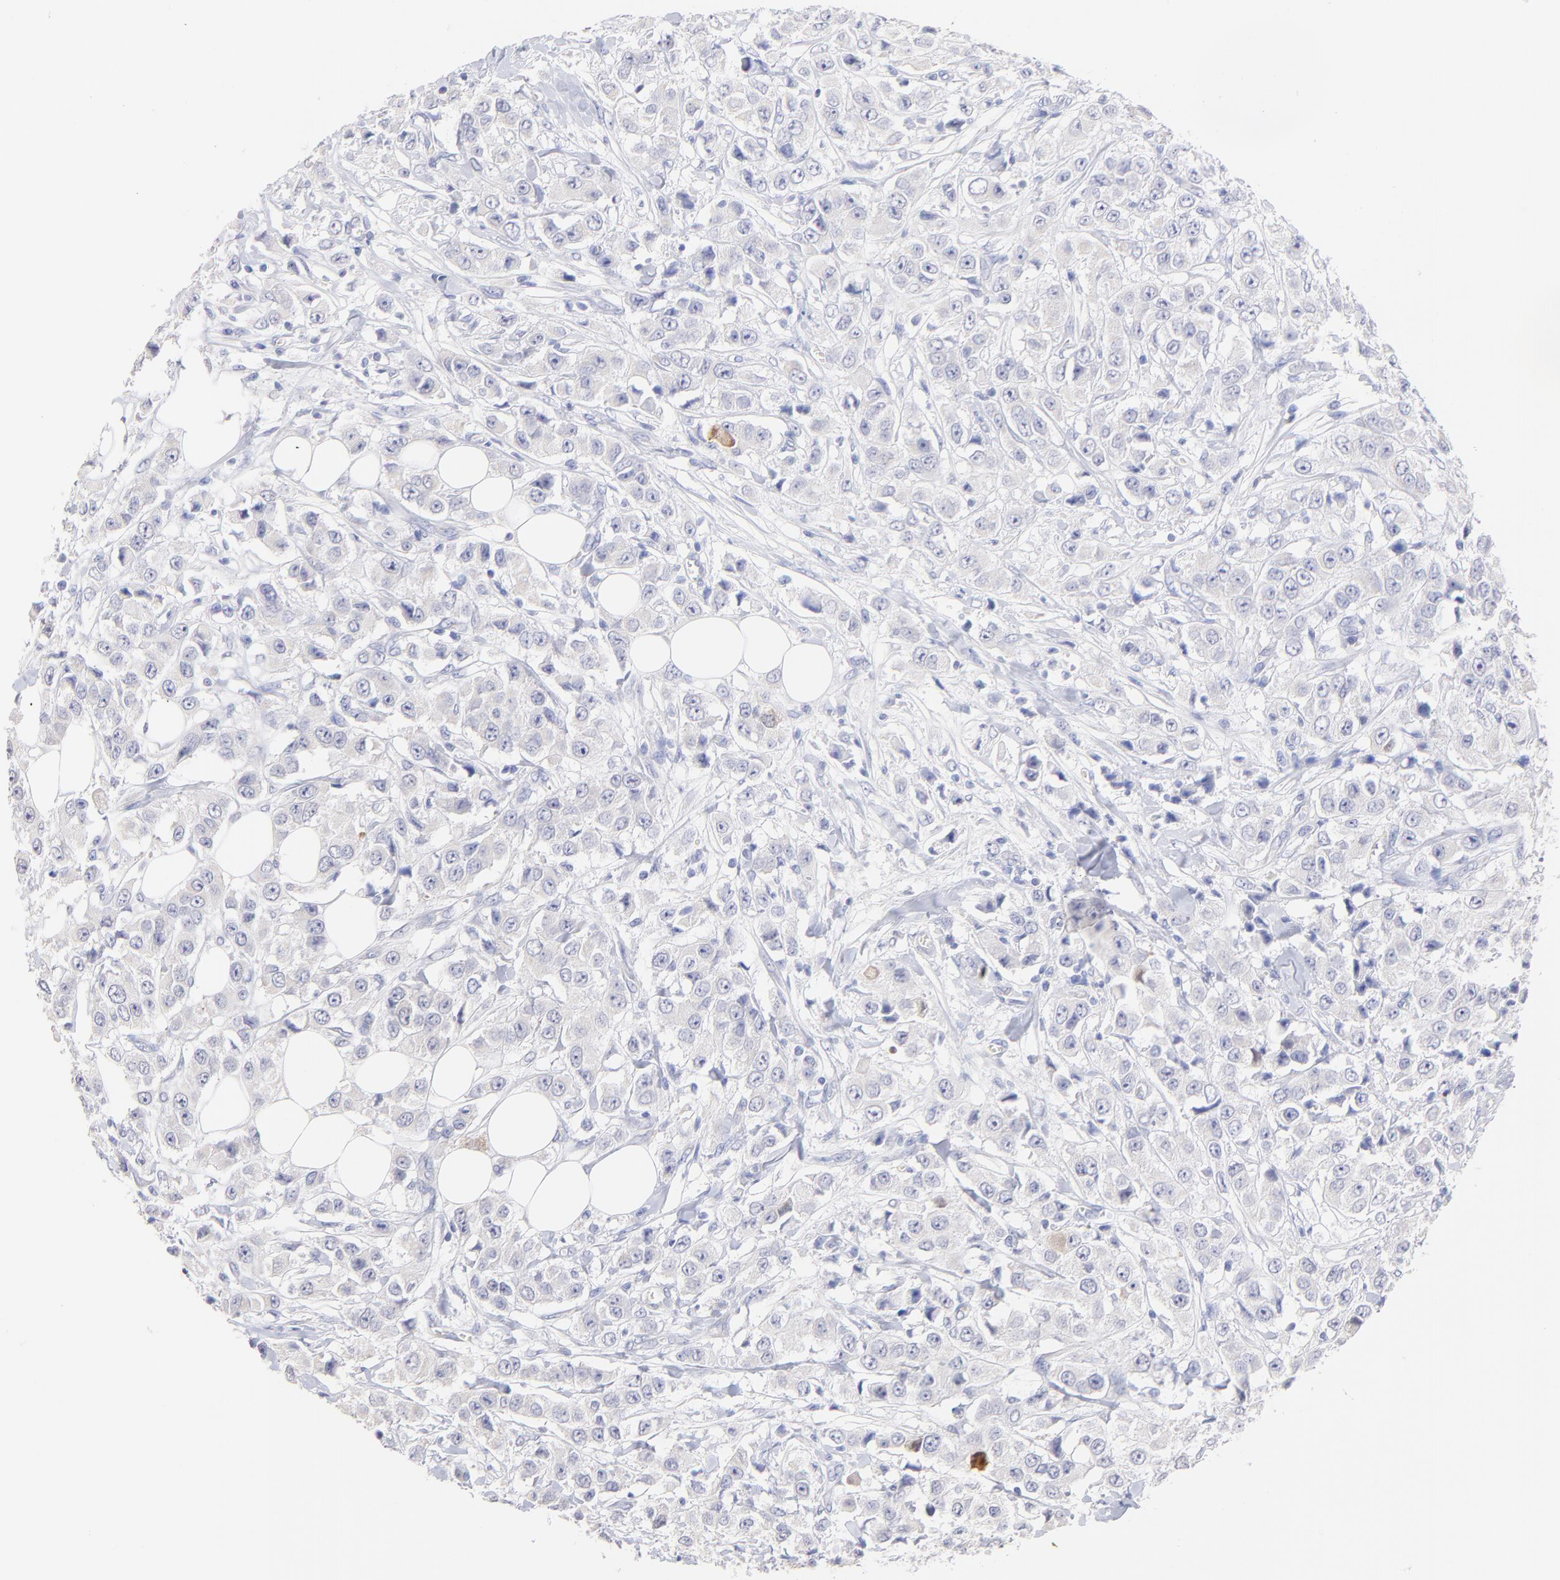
{"staining": {"intensity": "negative", "quantity": "none", "location": "none"}, "tissue": "breast cancer", "cell_type": "Tumor cells", "image_type": "cancer", "snomed": [{"axis": "morphology", "description": "Duct carcinoma"}, {"axis": "topography", "description": "Breast"}], "caption": "Histopathology image shows no significant protein staining in tumor cells of breast invasive ductal carcinoma. Brightfield microscopy of IHC stained with DAB (brown) and hematoxylin (blue), captured at high magnification.", "gene": "CFAP57", "patient": {"sex": "female", "age": 58}}